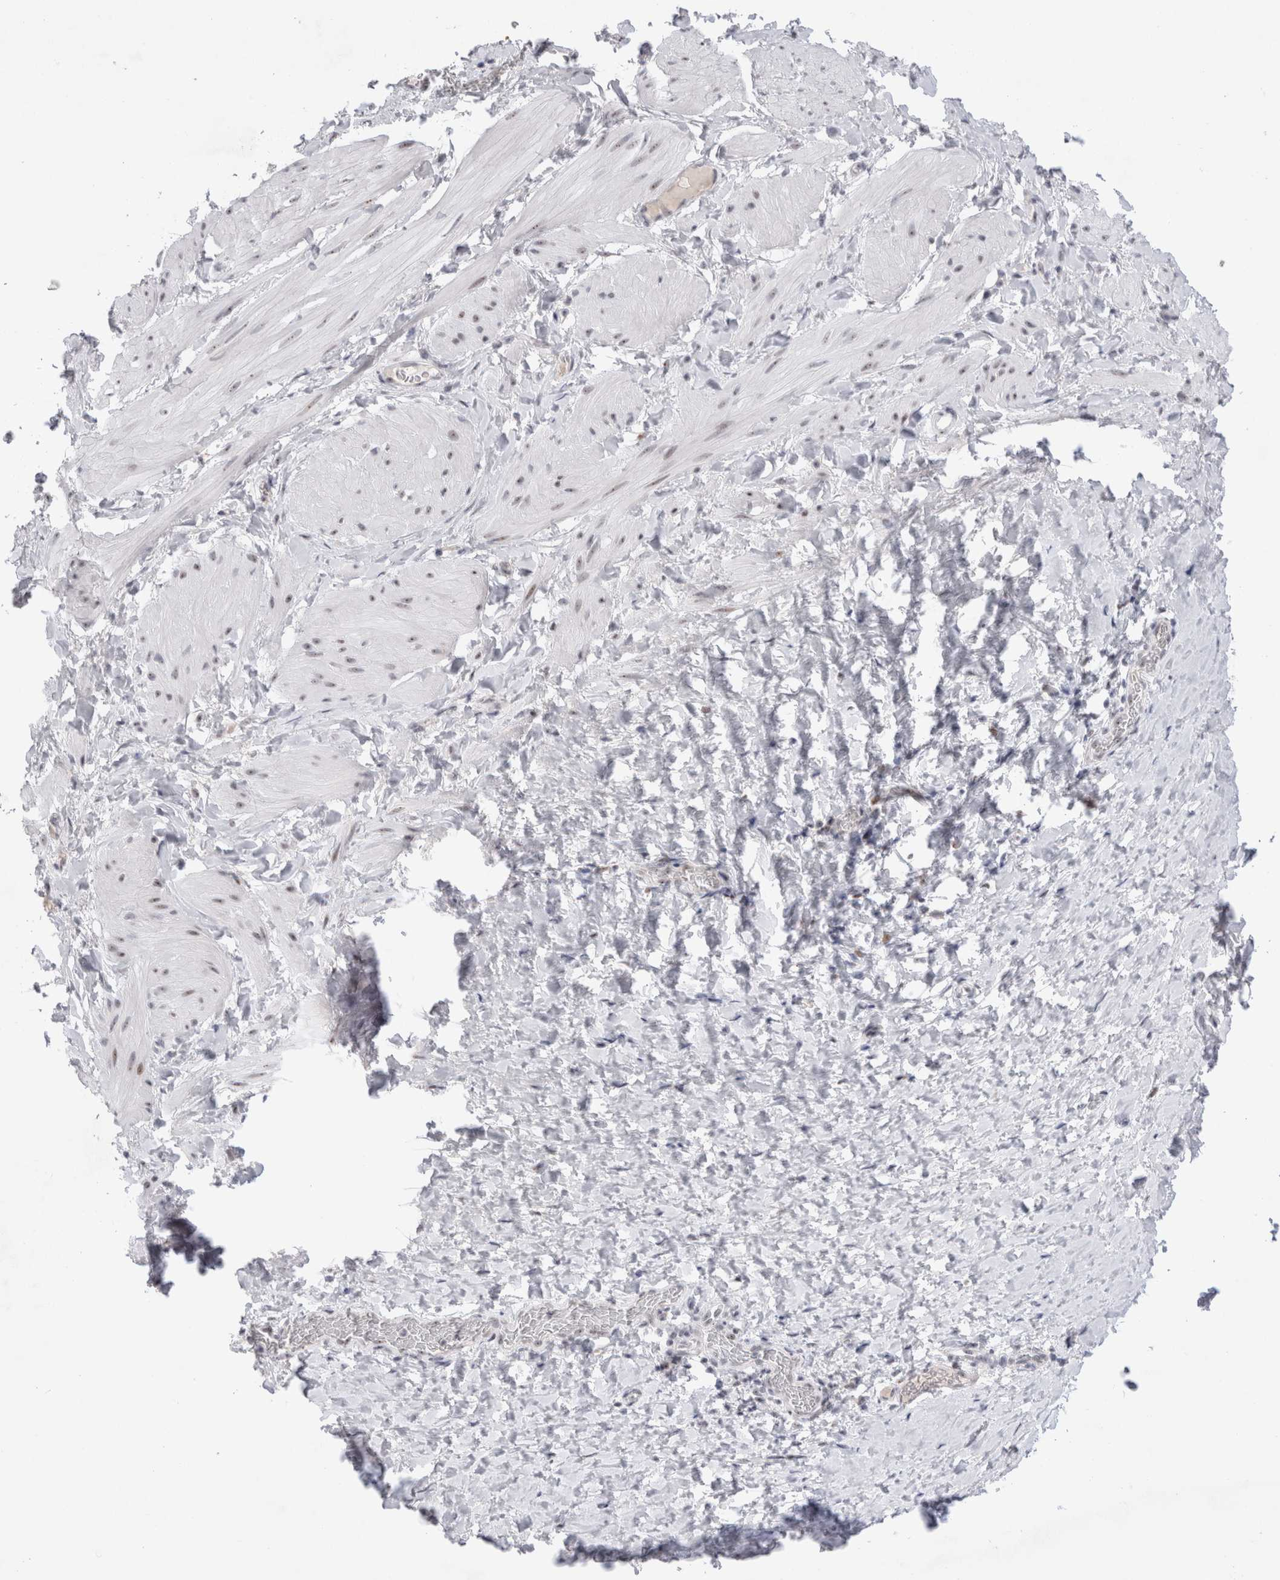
{"staining": {"intensity": "weak", "quantity": "<25%", "location": "nuclear"}, "tissue": "smooth muscle", "cell_type": "Smooth muscle cells", "image_type": "normal", "snomed": [{"axis": "morphology", "description": "Normal tissue, NOS"}, {"axis": "topography", "description": "Smooth muscle"}], "caption": "Protein analysis of benign smooth muscle demonstrates no significant expression in smooth muscle cells.", "gene": "CERS5", "patient": {"sex": "male", "age": 16}}